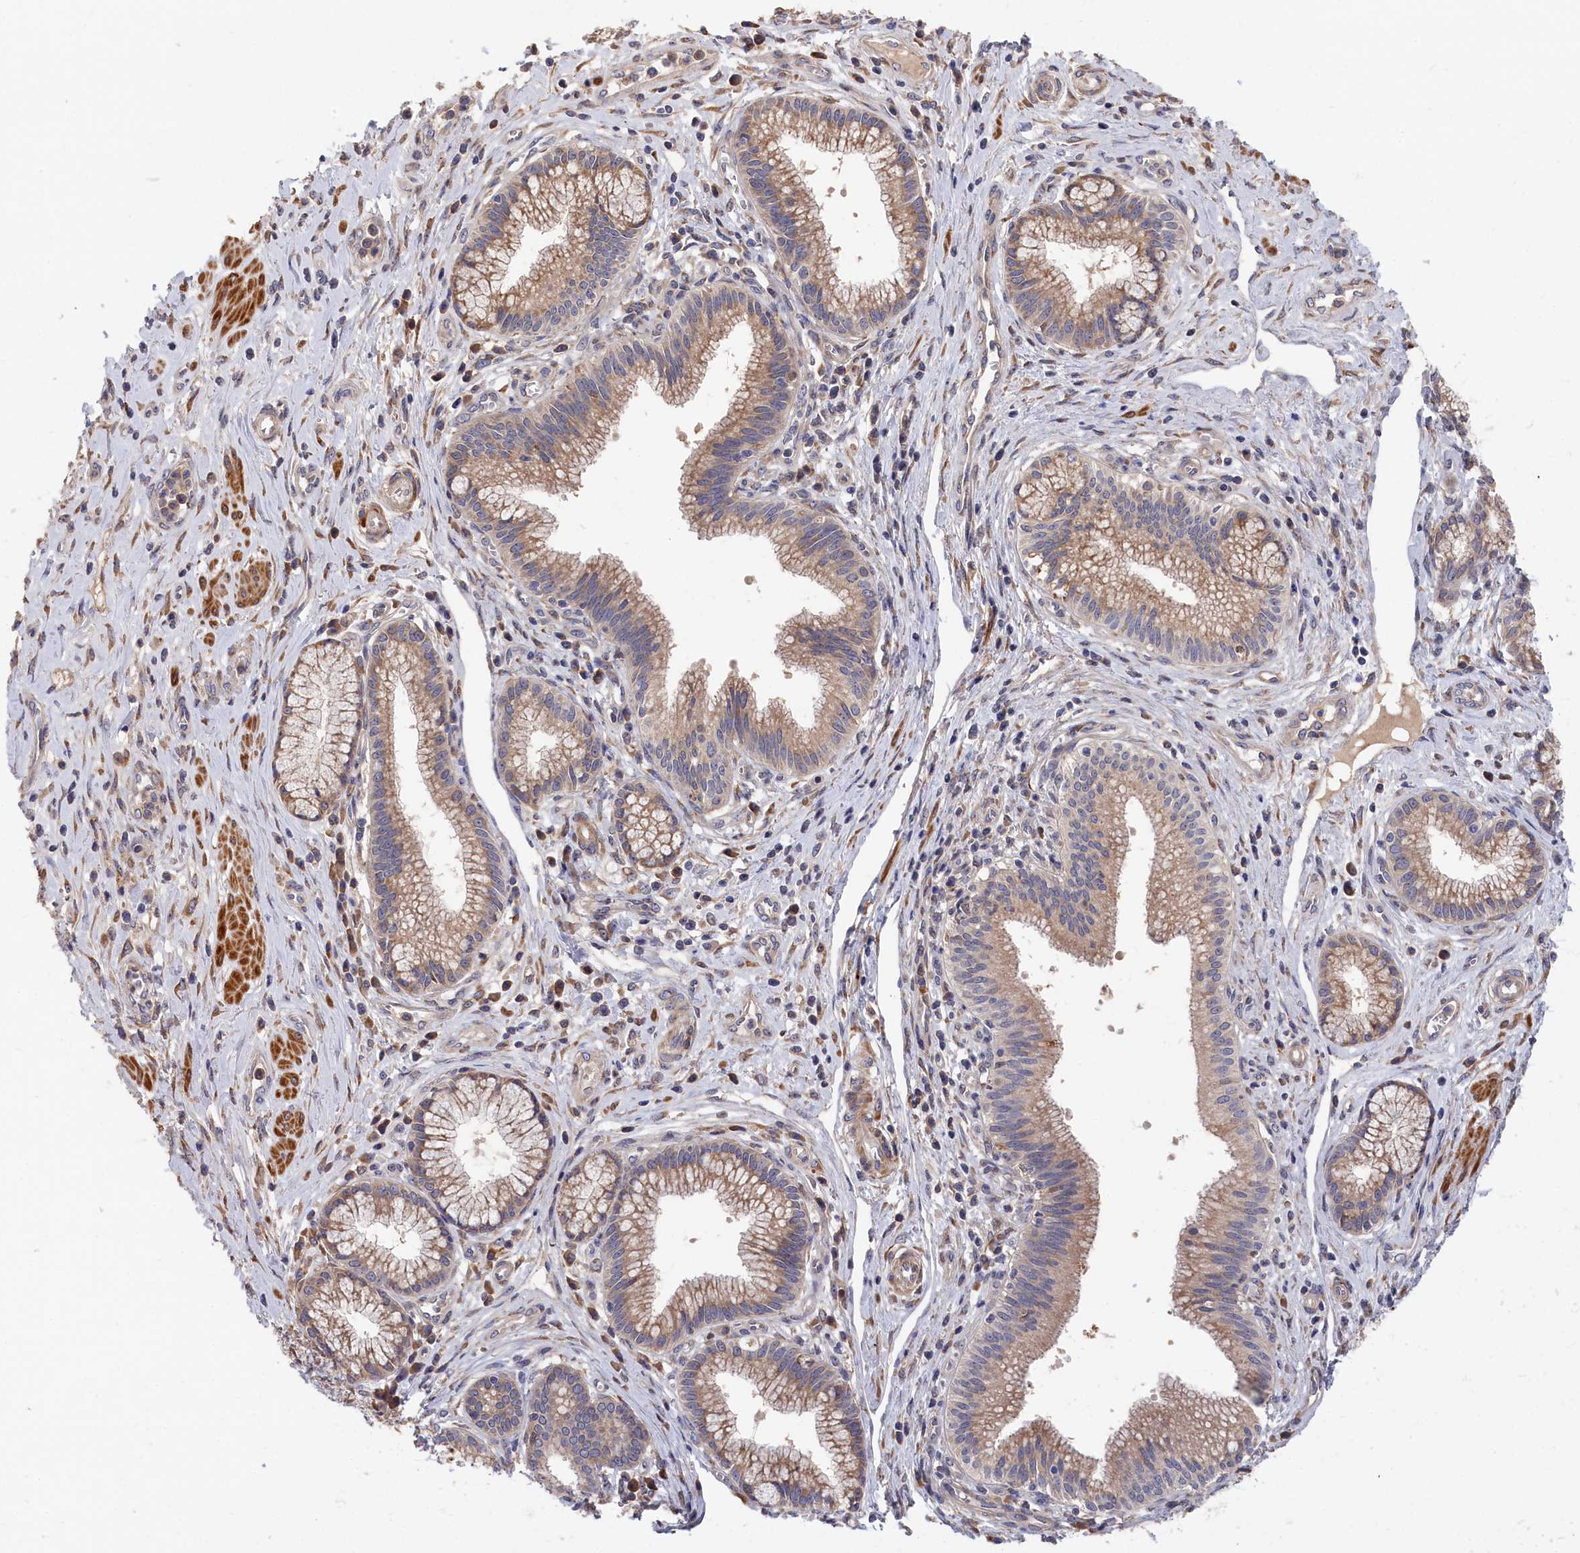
{"staining": {"intensity": "moderate", "quantity": ">75%", "location": "cytoplasmic/membranous"}, "tissue": "pancreatic cancer", "cell_type": "Tumor cells", "image_type": "cancer", "snomed": [{"axis": "morphology", "description": "Adenocarcinoma, NOS"}, {"axis": "topography", "description": "Pancreas"}], "caption": "IHC staining of pancreatic cancer (adenocarcinoma), which reveals medium levels of moderate cytoplasmic/membranous staining in approximately >75% of tumor cells indicating moderate cytoplasmic/membranous protein expression. The staining was performed using DAB (3,3'-diaminobenzidine) (brown) for protein detection and nuclei were counterstained in hematoxylin (blue).", "gene": "CYB5D2", "patient": {"sex": "male", "age": 72}}